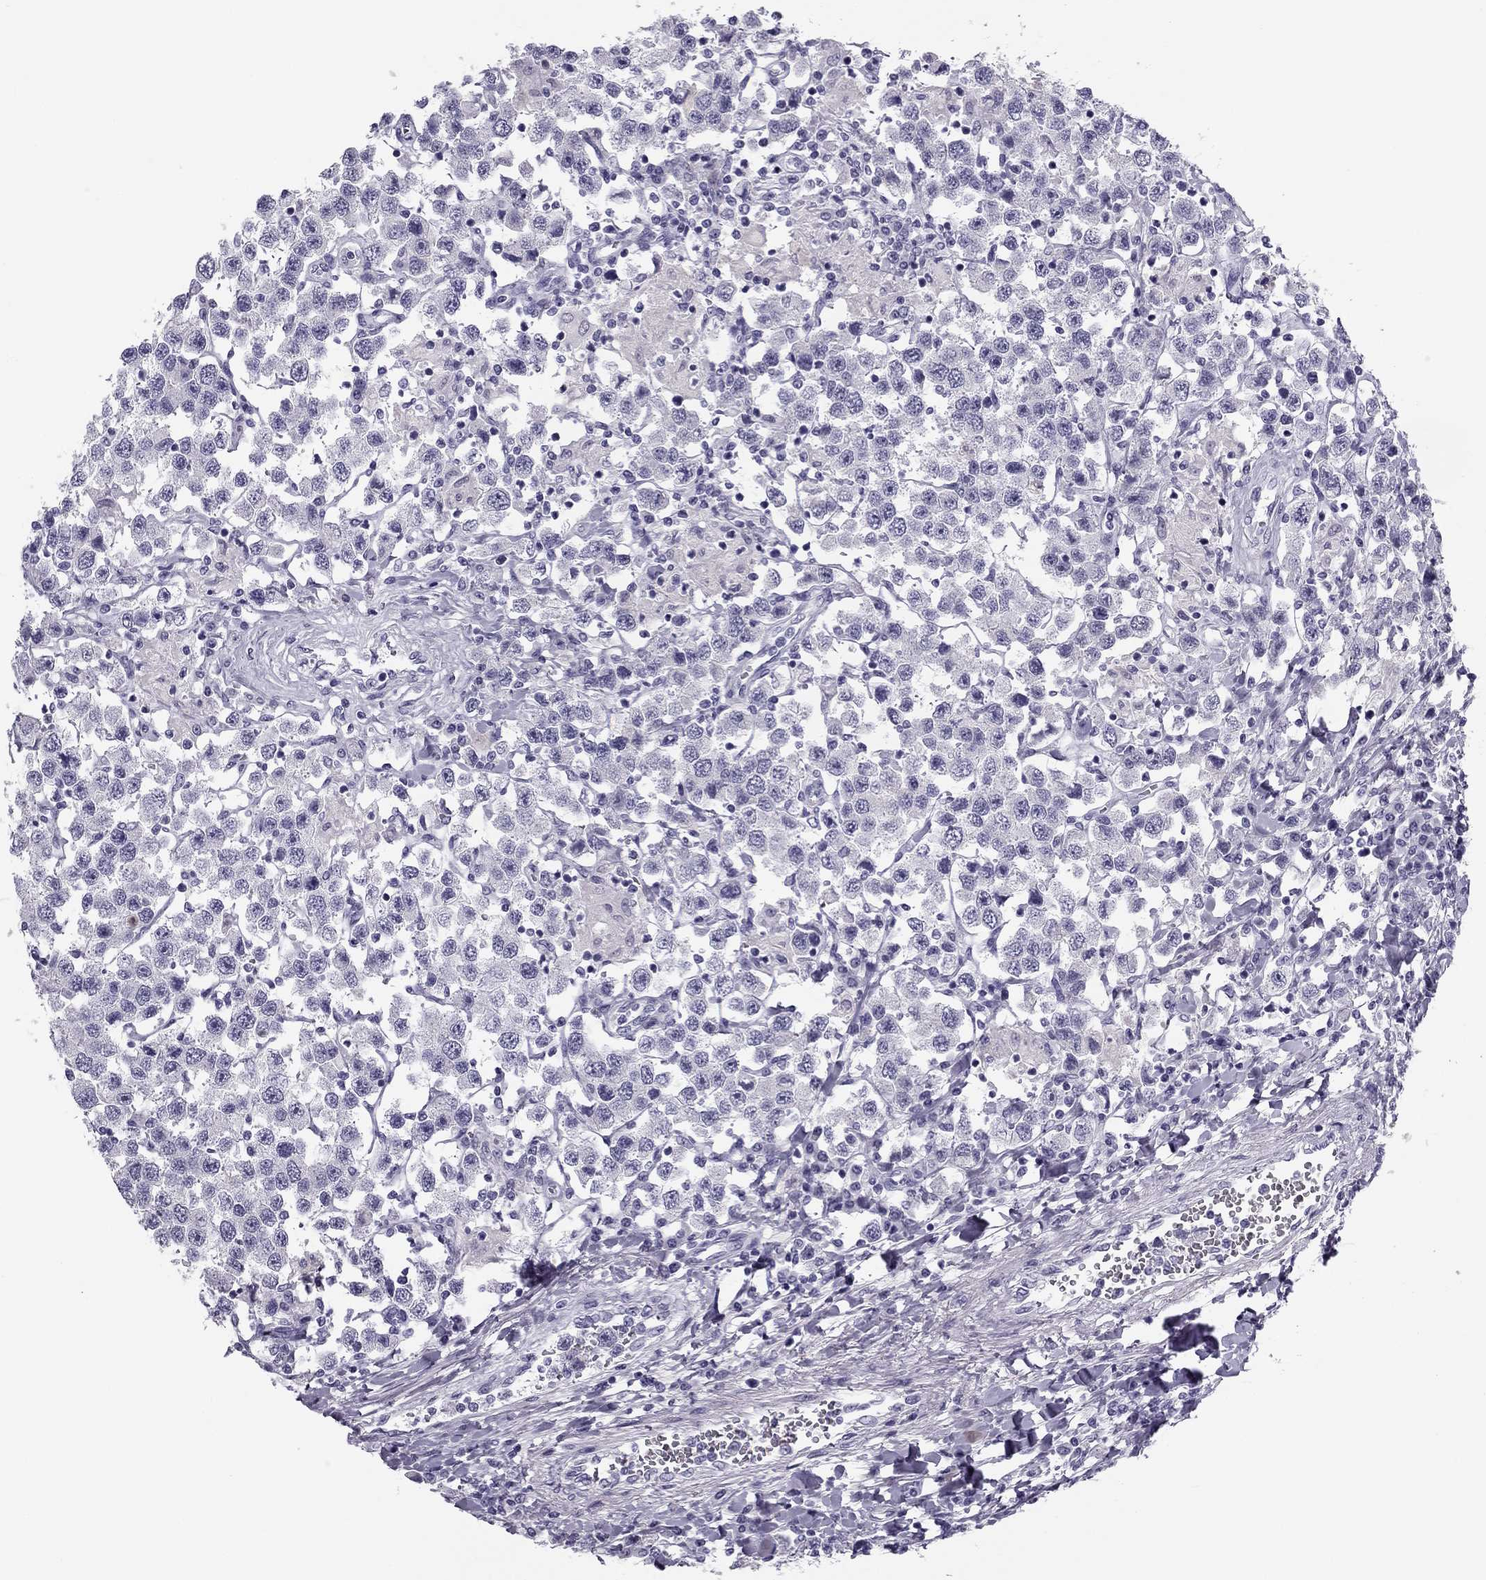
{"staining": {"intensity": "negative", "quantity": "none", "location": "none"}, "tissue": "testis cancer", "cell_type": "Tumor cells", "image_type": "cancer", "snomed": [{"axis": "morphology", "description": "Seminoma, NOS"}, {"axis": "topography", "description": "Testis"}], "caption": "IHC image of neoplastic tissue: human testis seminoma stained with DAB (3,3'-diaminobenzidine) demonstrates no significant protein staining in tumor cells. (DAB IHC visualized using brightfield microscopy, high magnification).", "gene": "MC5R", "patient": {"sex": "male", "age": 45}}